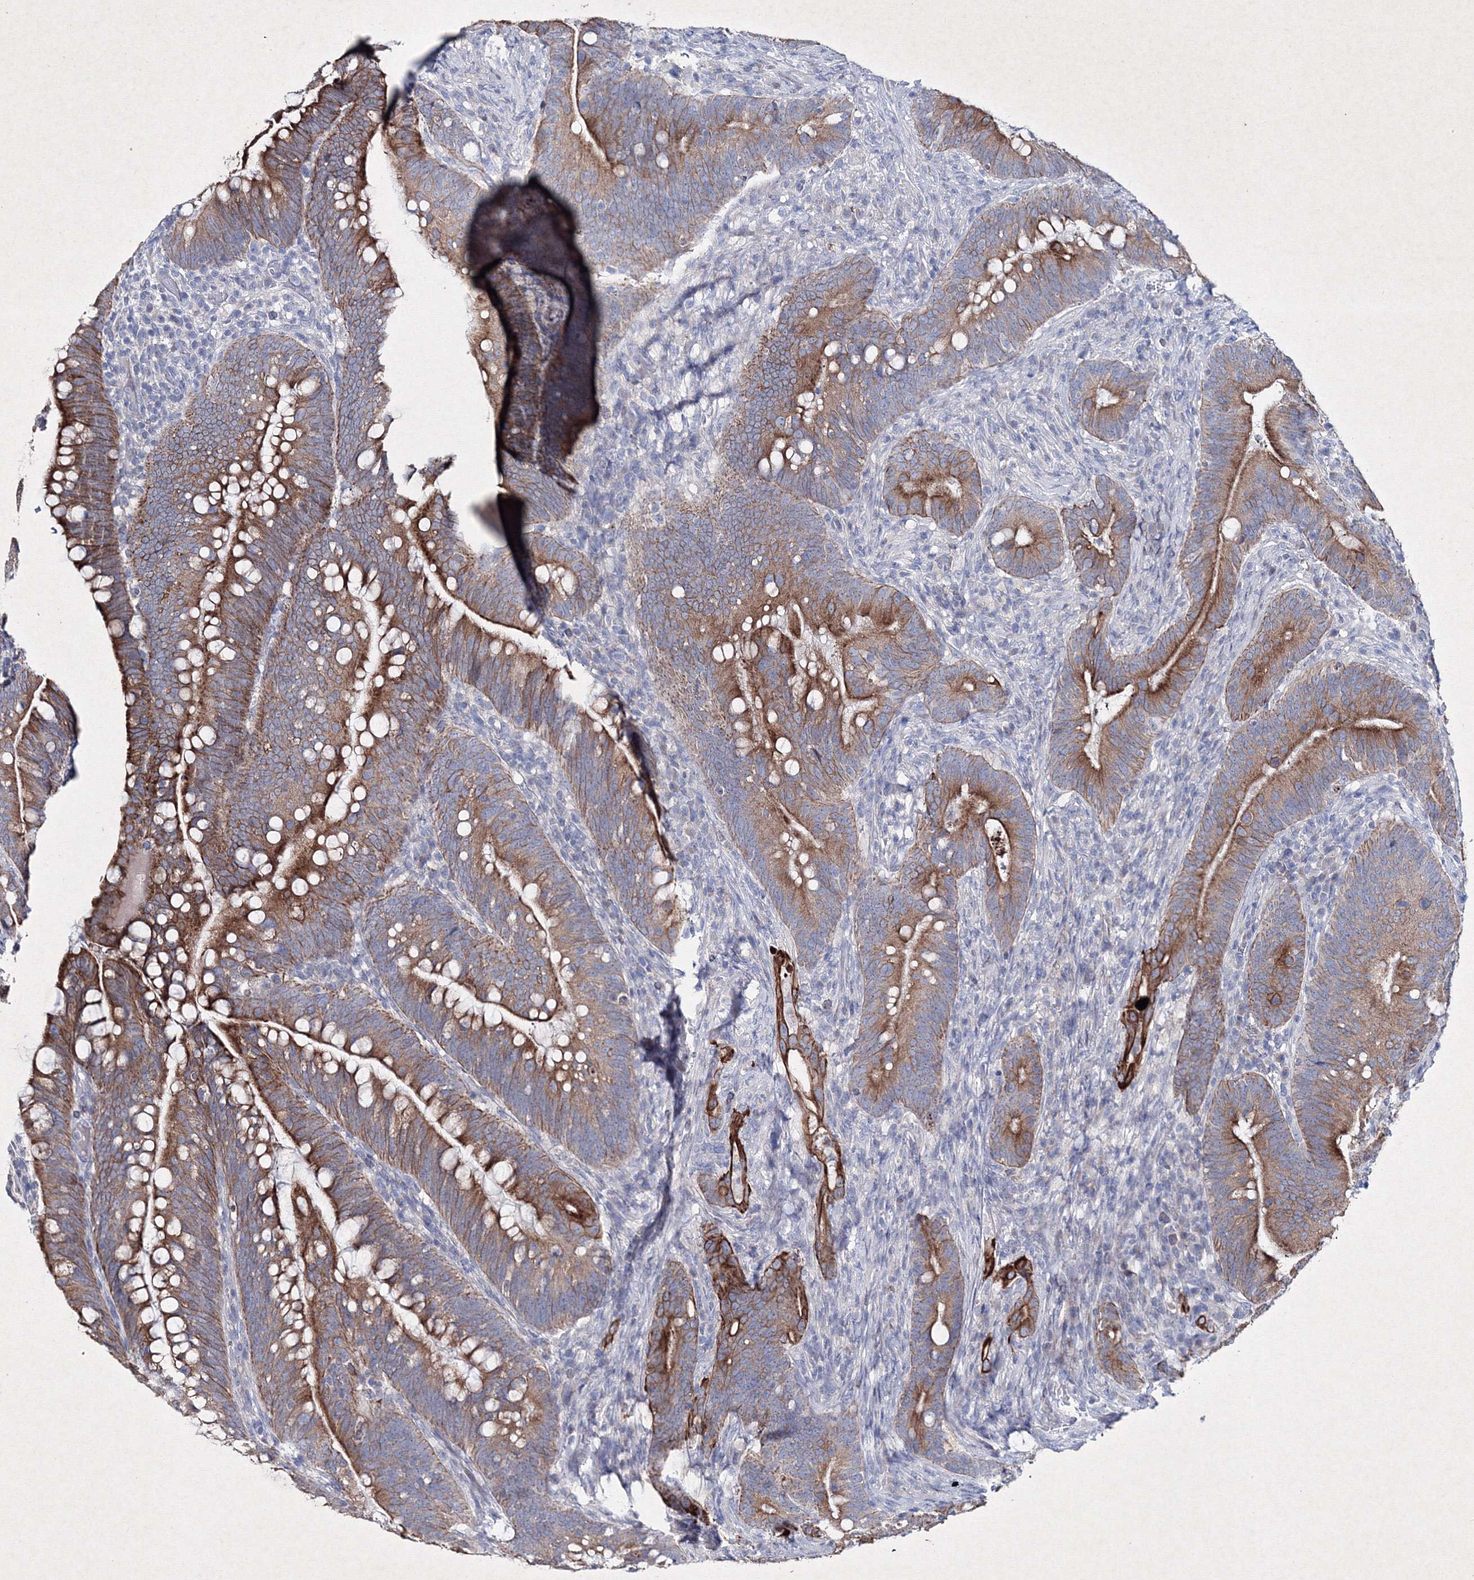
{"staining": {"intensity": "strong", "quantity": ">75%", "location": "cytoplasmic/membranous"}, "tissue": "colorectal cancer", "cell_type": "Tumor cells", "image_type": "cancer", "snomed": [{"axis": "morphology", "description": "Adenocarcinoma, NOS"}, {"axis": "topography", "description": "Colon"}], "caption": "Protein expression by immunohistochemistry reveals strong cytoplasmic/membranous staining in approximately >75% of tumor cells in colorectal adenocarcinoma. (DAB IHC, brown staining for protein, blue staining for nuclei).", "gene": "SMIM29", "patient": {"sex": "female", "age": 66}}